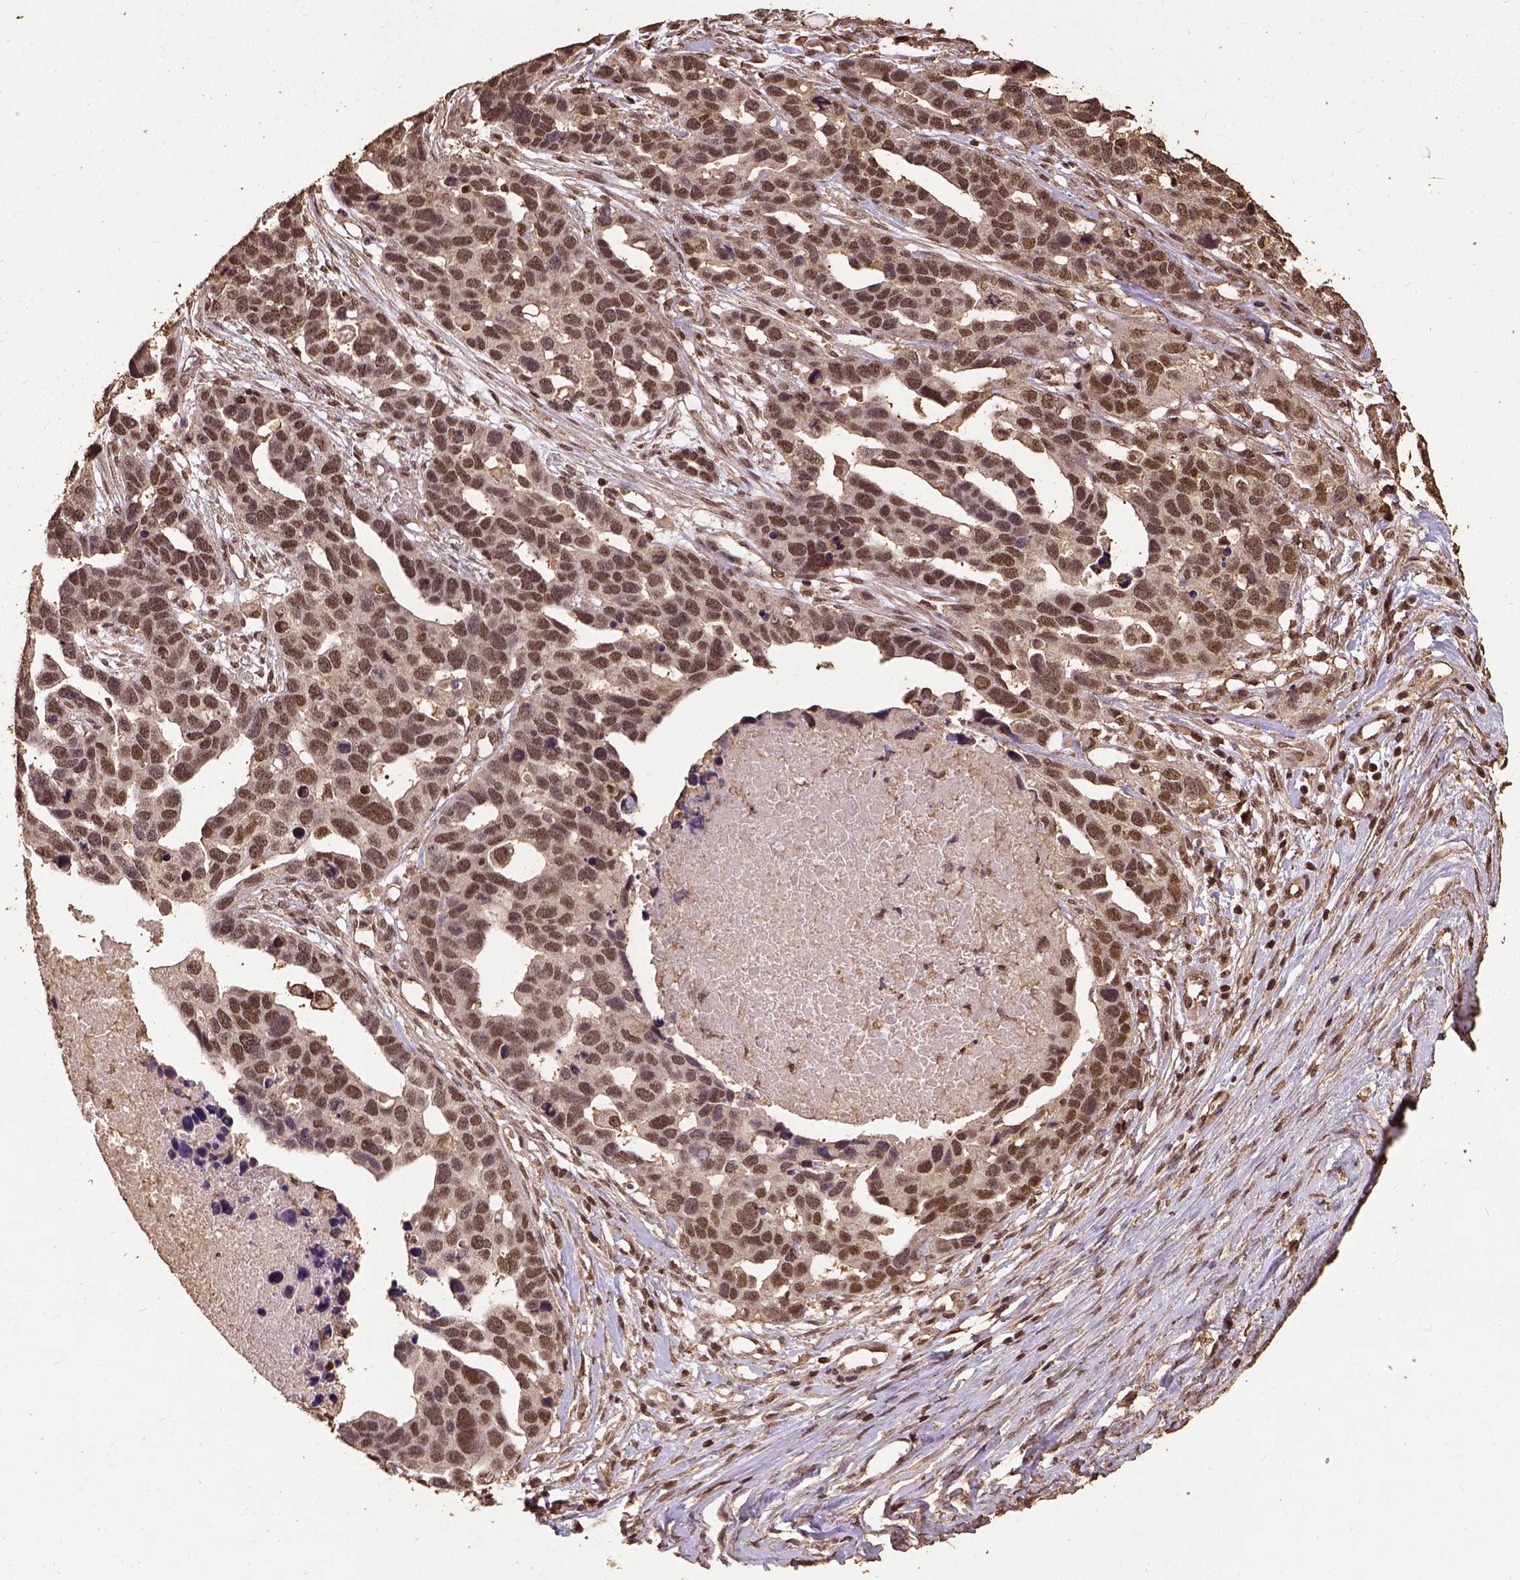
{"staining": {"intensity": "moderate", "quantity": ">75%", "location": "nuclear"}, "tissue": "ovarian cancer", "cell_type": "Tumor cells", "image_type": "cancer", "snomed": [{"axis": "morphology", "description": "Cystadenocarcinoma, serous, NOS"}, {"axis": "topography", "description": "Ovary"}], "caption": "Immunohistochemistry (IHC) histopathology image of neoplastic tissue: human ovarian cancer stained using immunohistochemistry demonstrates medium levels of moderate protein expression localized specifically in the nuclear of tumor cells, appearing as a nuclear brown color.", "gene": "NACC1", "patient": {"sex": "female", "age": 54}}